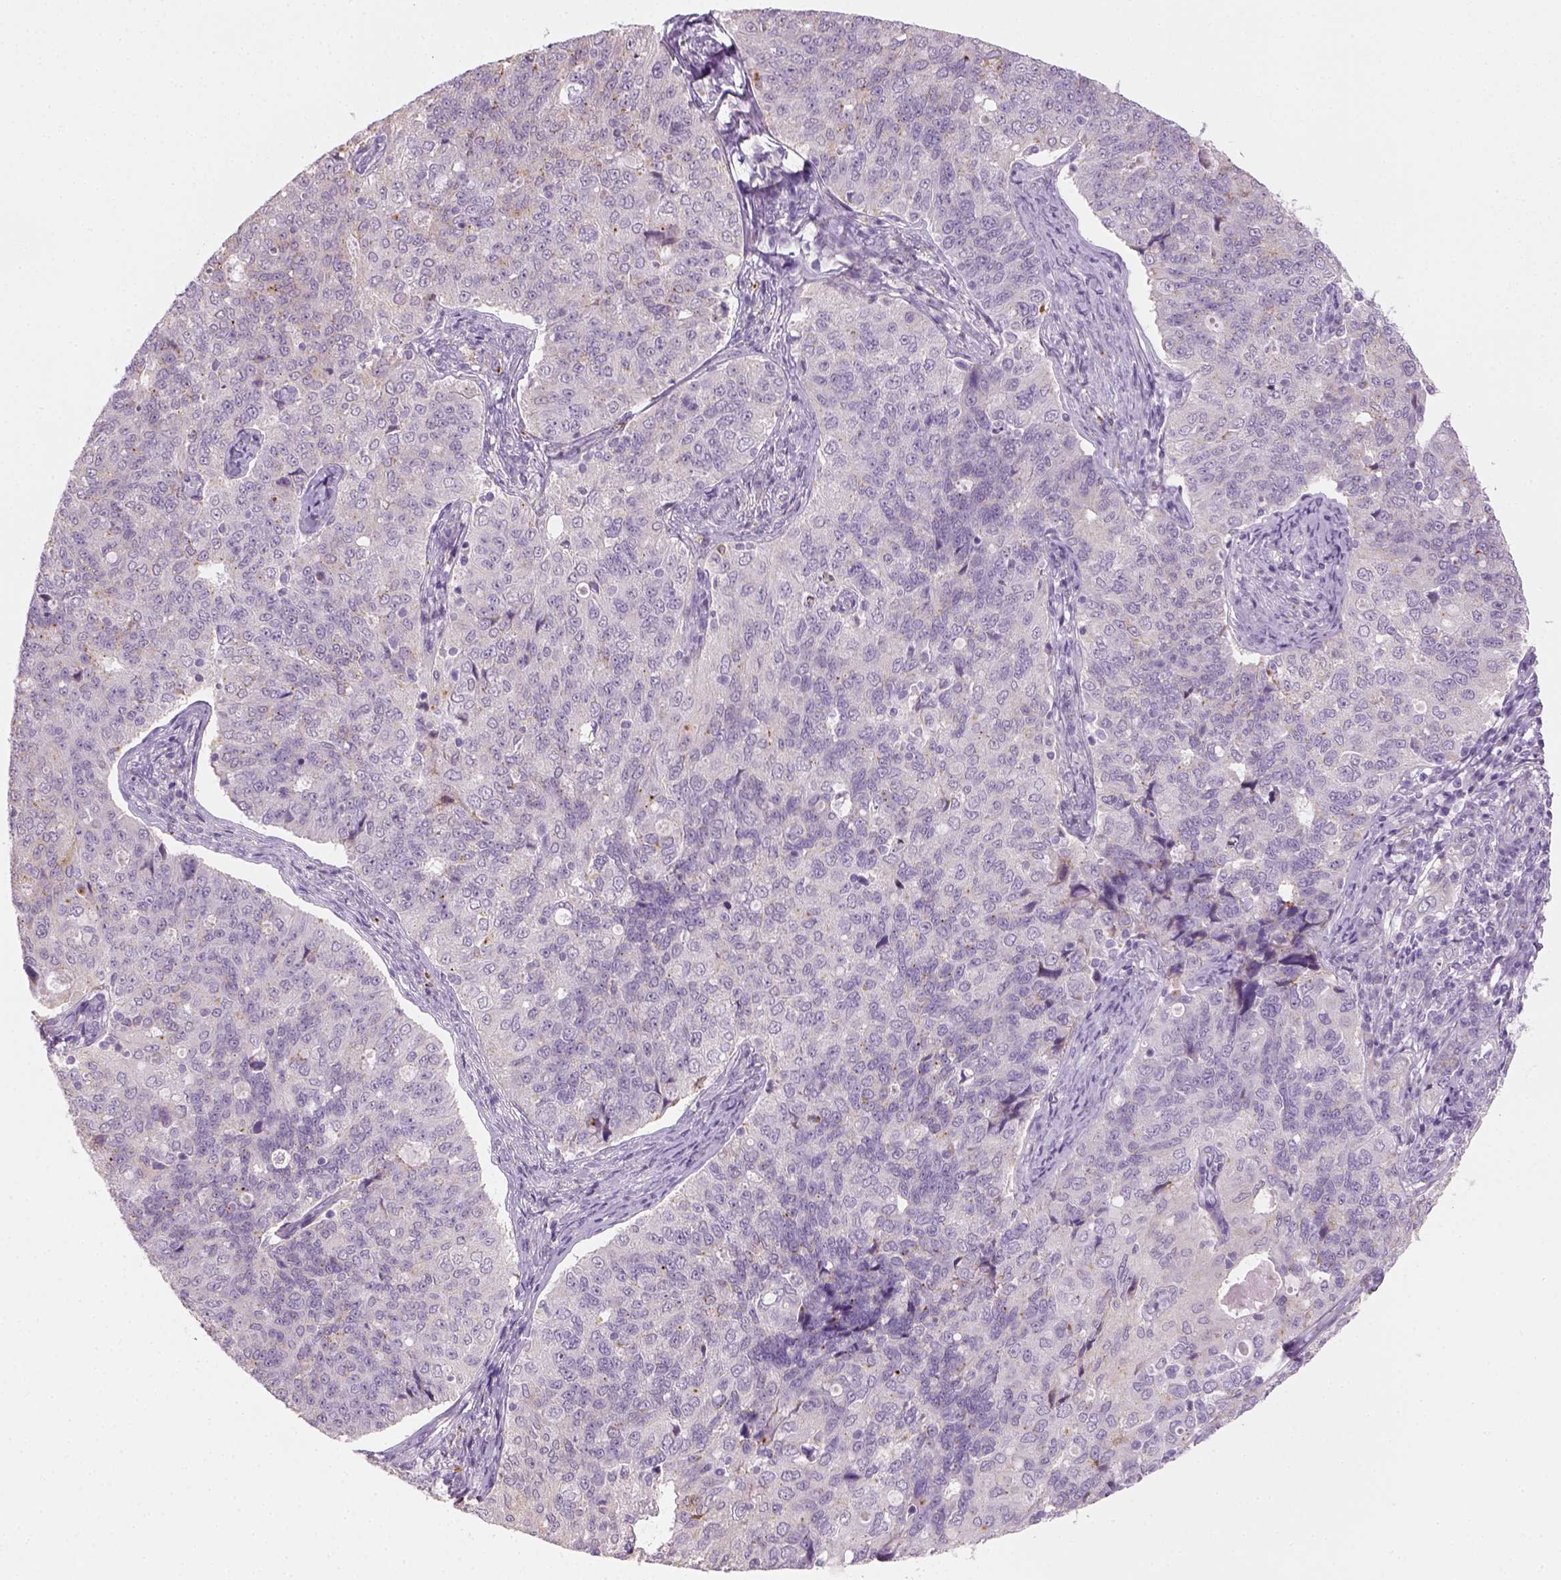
{"staining": {"intensity": "negative", "quantity": "none", "location": "none"}, "tissue": "endometrial cancer", "cell_type": "Tumor cells", "image_type": "cancer", "snomed": [{"axis": "morphology", "description": "Adenocarcinoma, NOS"}, {"axis": "topography", "description": "Endometrium"}], "caption": "Tumor cells are negative for protein expression in human endometrial cancer.", "gene": "FAM163B", "patient": {"sex": "female", "age": 43}}